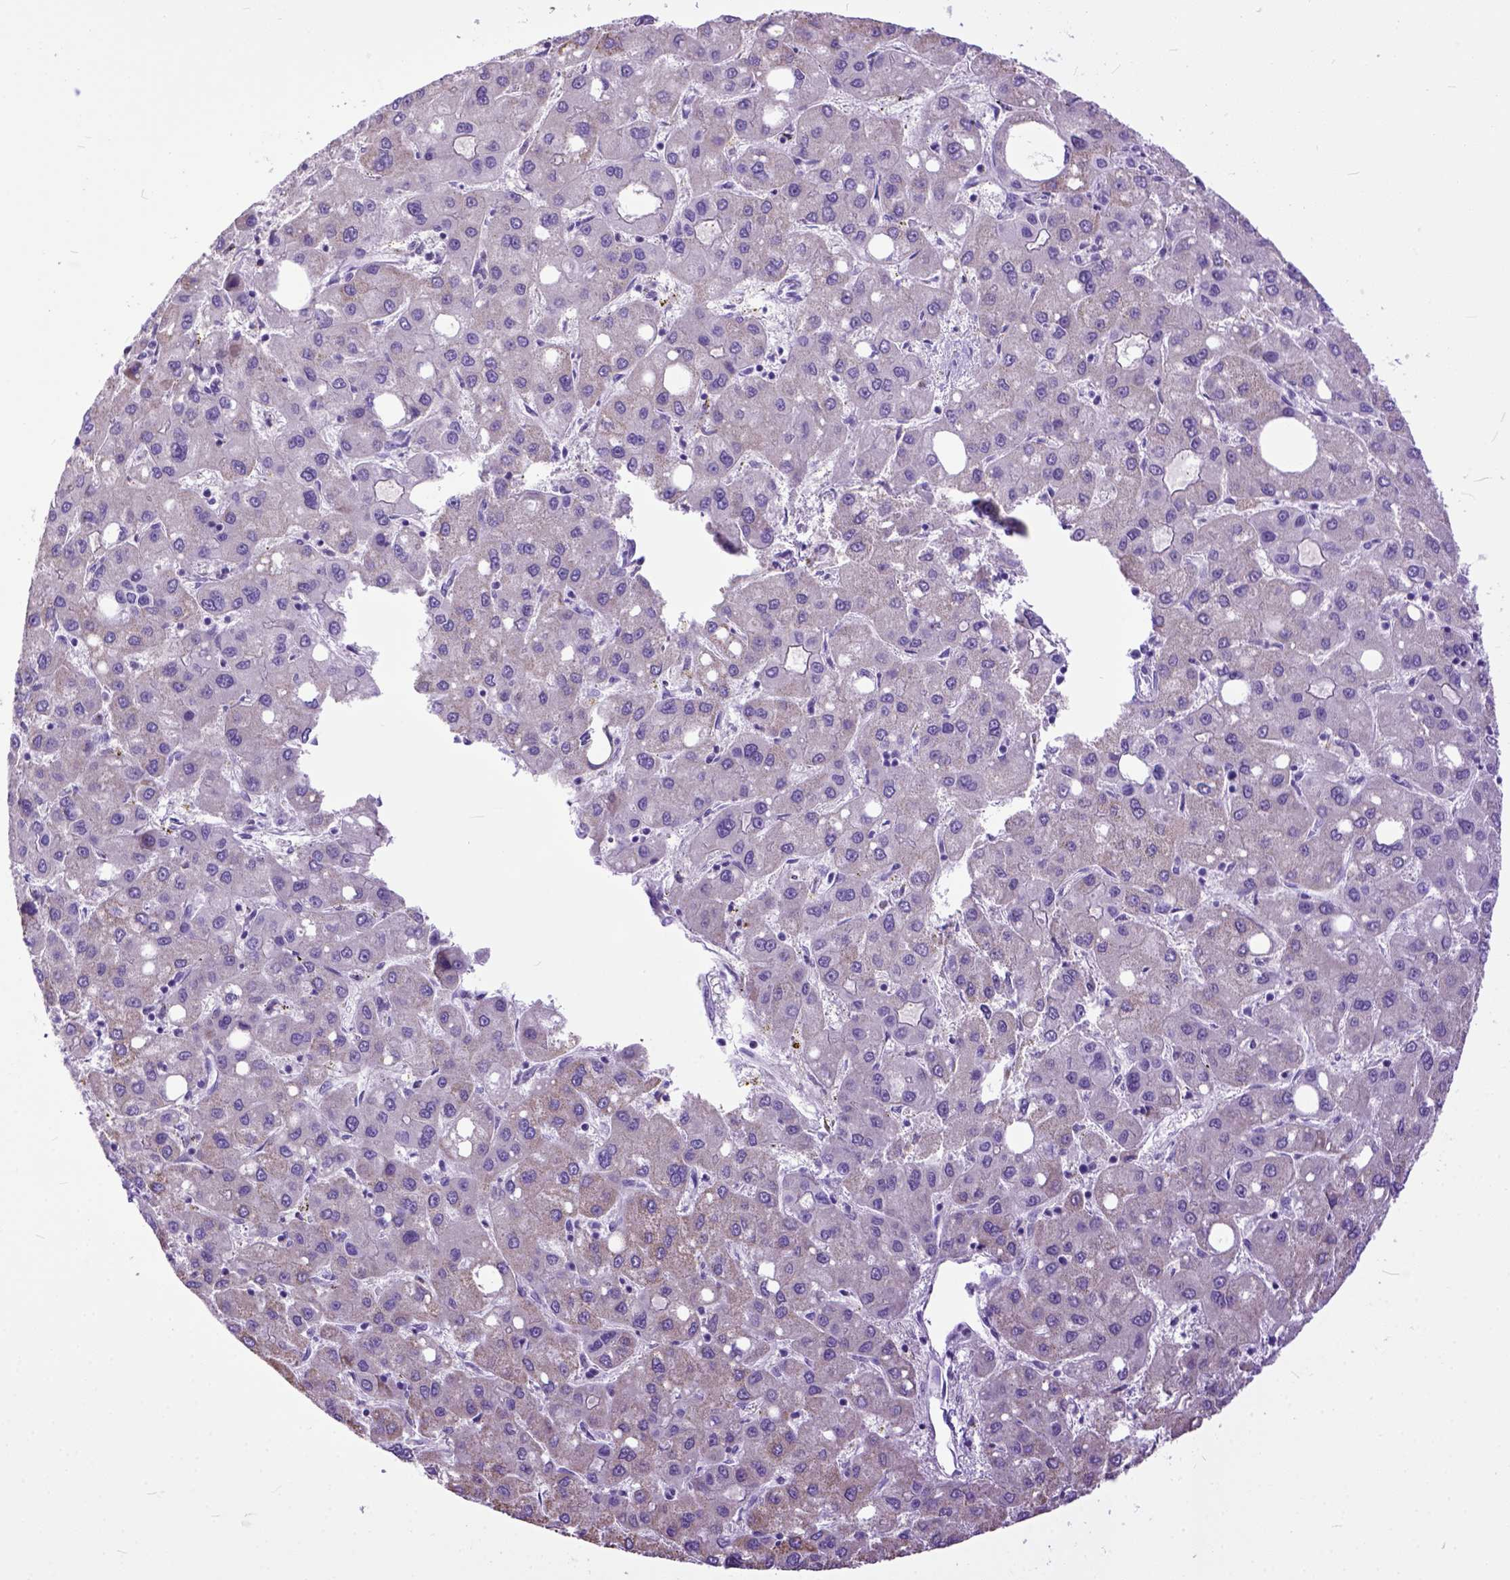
{"staining": {"intensity": "moderate", "quantity": "<25%", "location": "cytoplasmic/membranous"}, "tissue": "liver cancer", "cell_type": "Tumor cells", "image_type": "cancer", "snomed": [{"axis": "morphology", "description": "Carcinoma, Hepatocellular, NOS"}, {"axis": "topography", "description": "Liver"}], "caption": "Moderate cytoplasmic/membranous positivity is appreciated in approximately <25% of tumor cells in liver cancer (hepatocellular carcinoma).", "gene": "CRB1", "patient": {"sex": "male", "age": 73}}